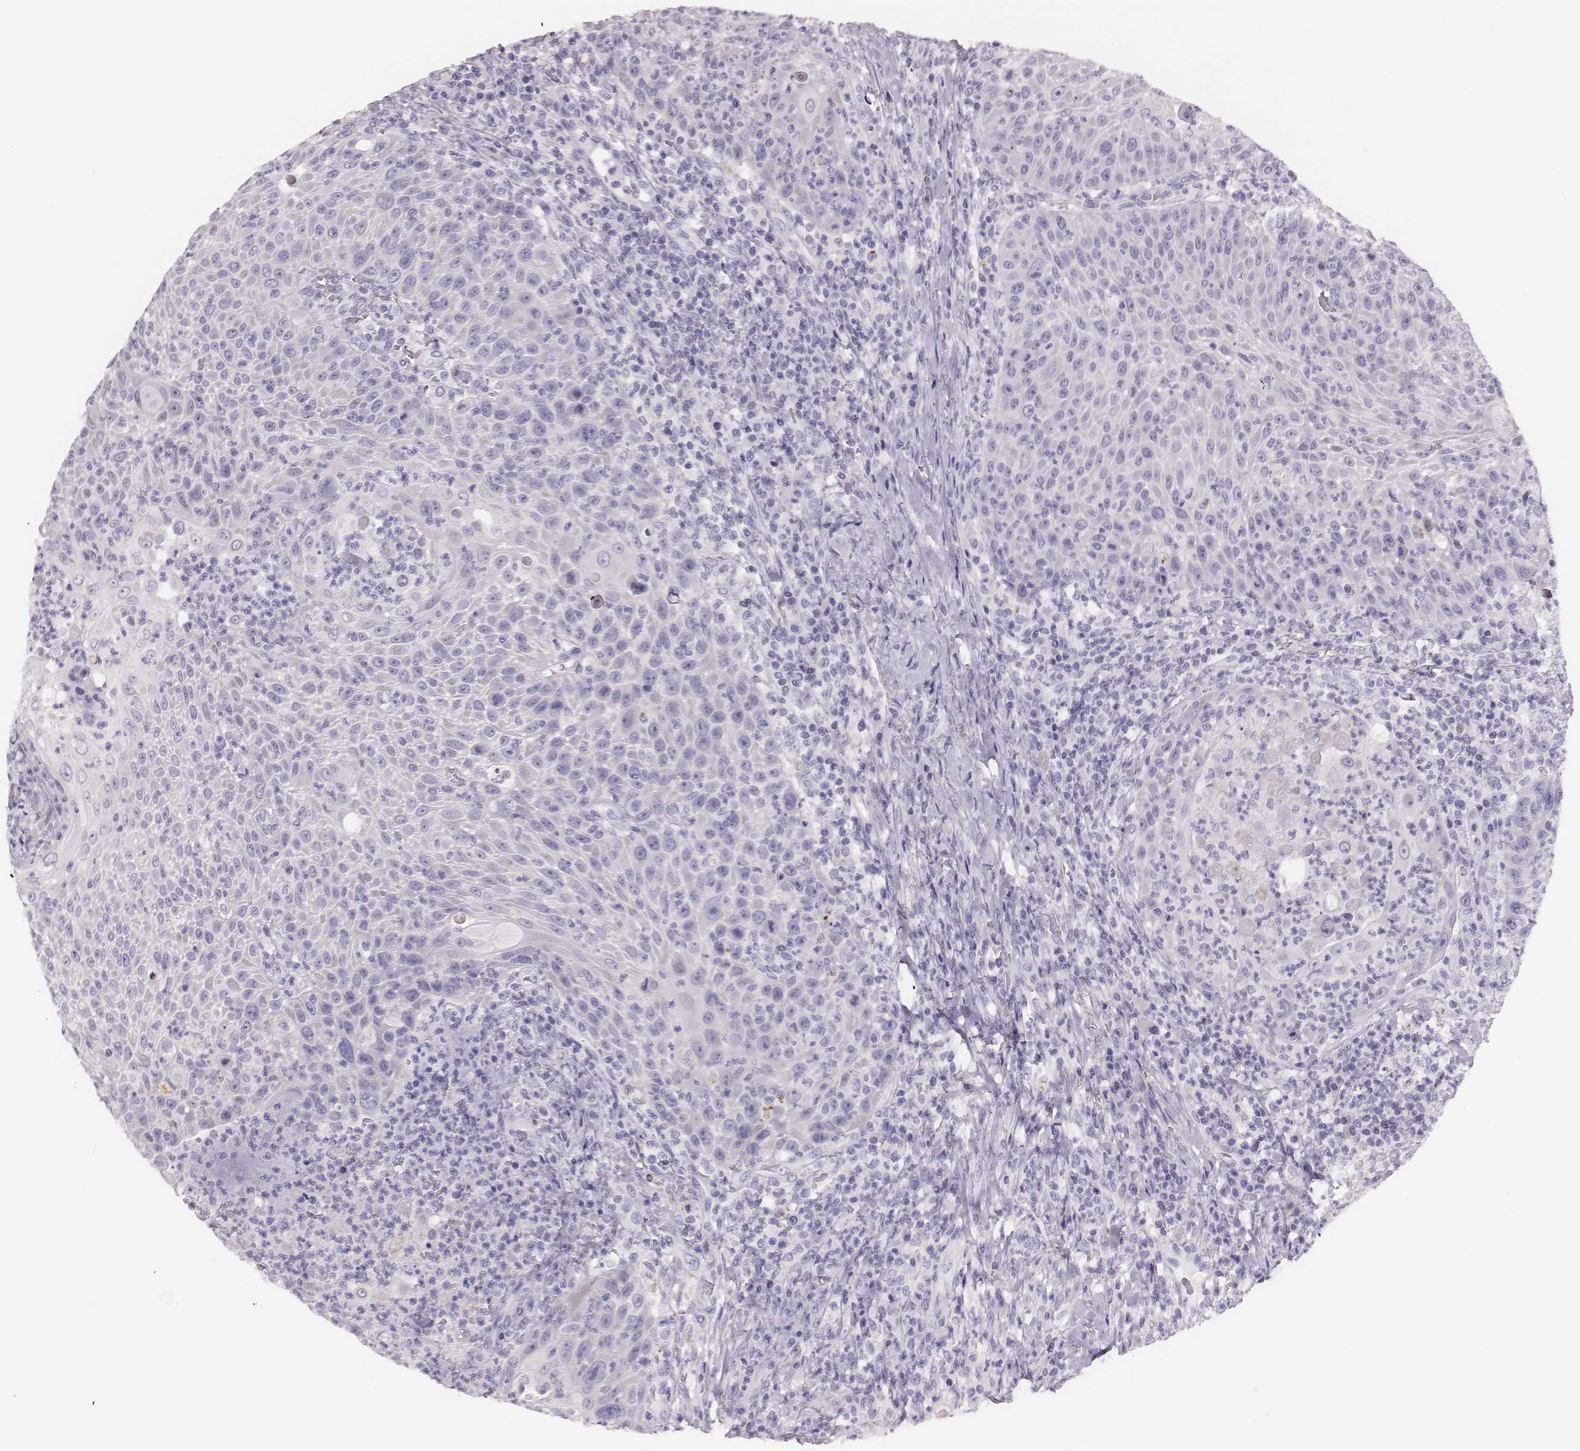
{"staining": {"intensity": "negative", "quantity": "none", "location": "none"}, "tissue": "head and neck cancer", "cell_type": "Tumor cells", "image_type": "cancer", "snomed": [{"axis": "morphology", "description": "Squamous cell carcinoma, NOS"}, {"axis": "topography", "description": "Head-Neck"}], "caption": "Immunohistochemistry of head and neck cancer demonstrates no expression in tumor cells. (DAB immunohistochemistry (IHC) with hematoxylin counter stain).", "gene": "H1-6", "patient": {"sex": "male", "age": 69}}